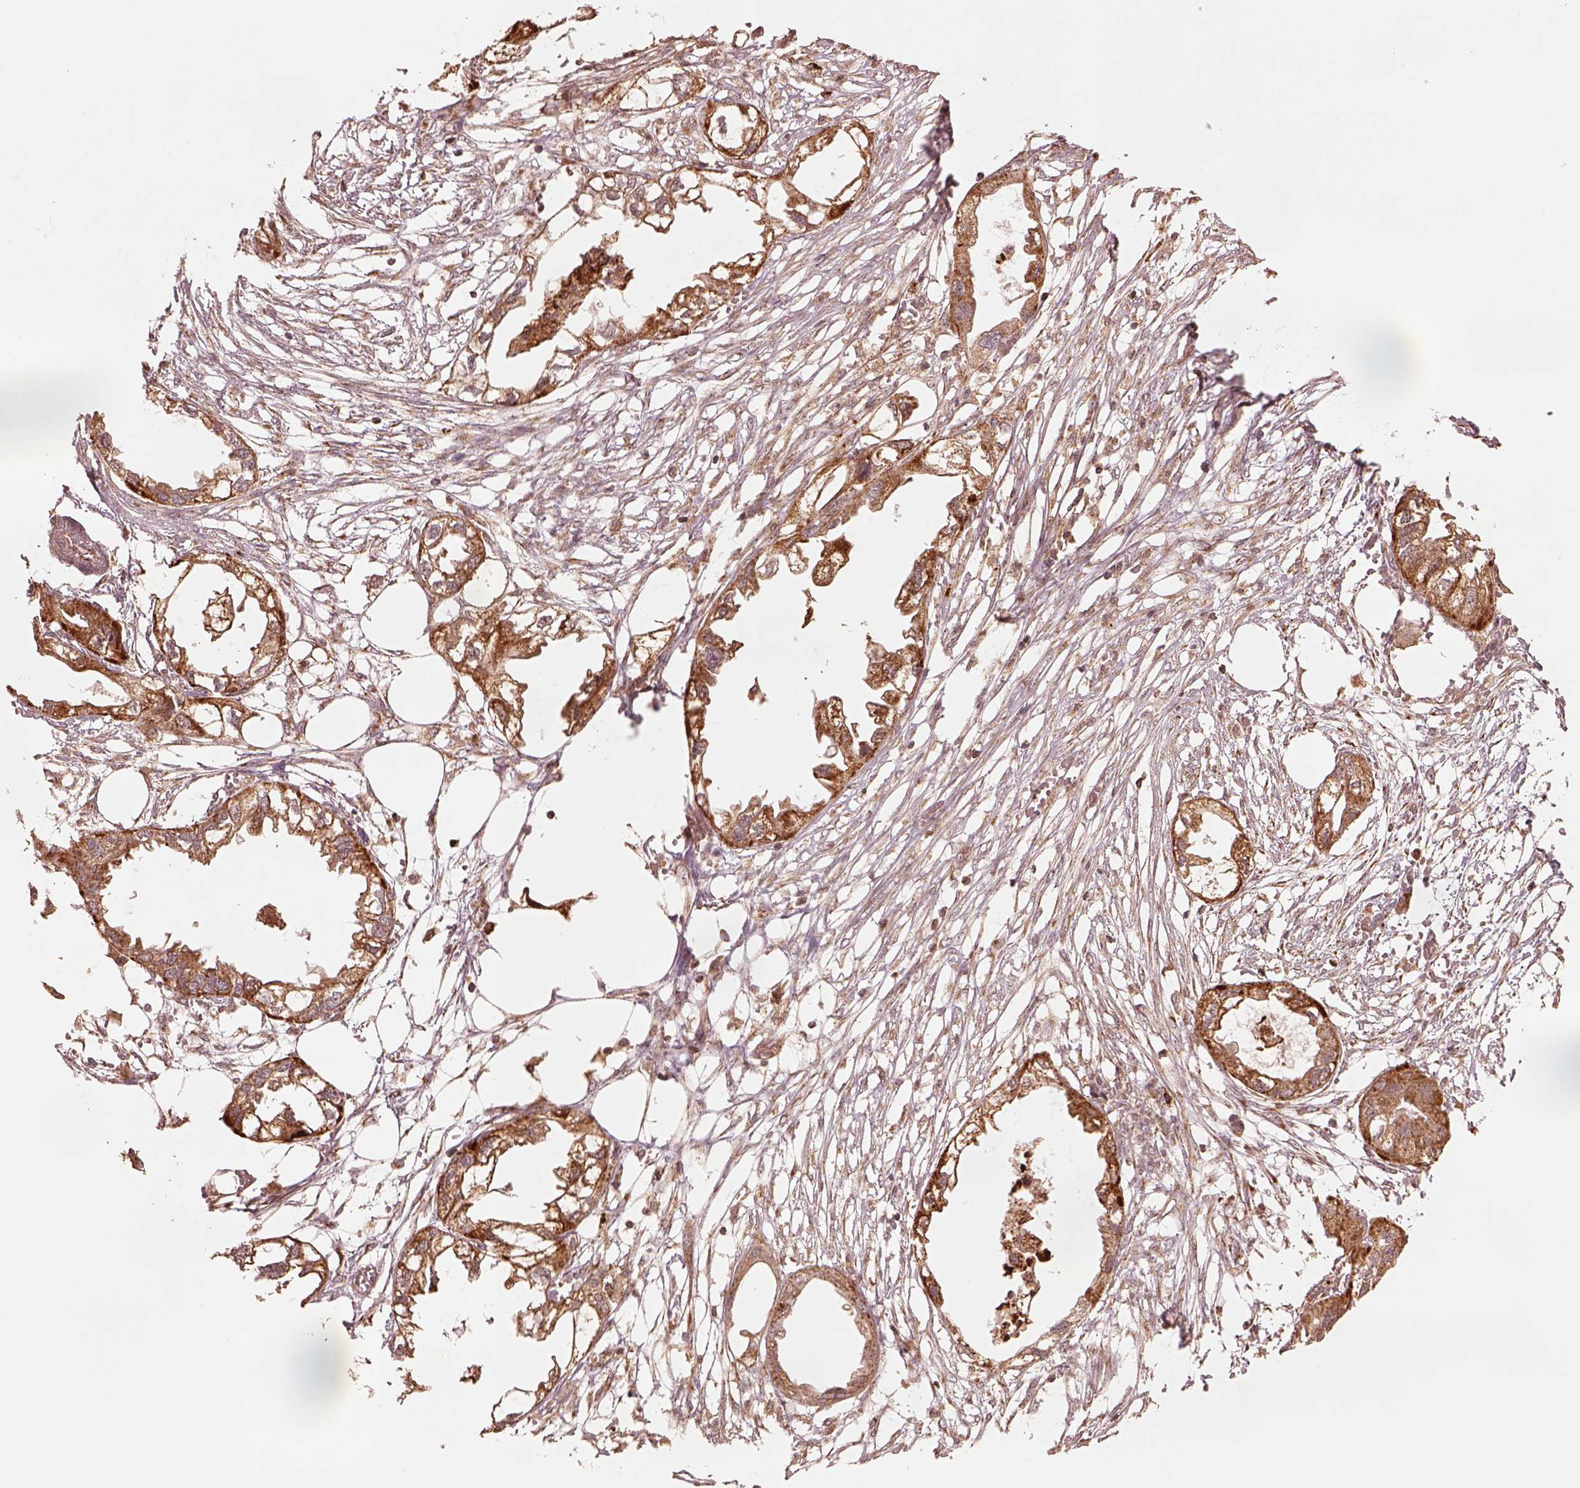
{"staining": {"intensity": "moderate", "quantity": ">75%", "location": "cytoplasmic/membranous"}, "tissue": "endometrial cancer", "cell_type": "Tumor cells", "image_type": "cancer", "snomed": [{"axis": "morphology", "description": "Adenocarcinoma, NOS"}, {"axis": "morphology", "description": "Adenocarcinoma, metastatic, NOS"}, {"axis": "topography", "description": "Adipose tissue"}, {"axis": "topography", "description": "Endometrium"}], "caption": "Protein expression analysis of endometrial adenocarcinoma reveals moderate cytoplasmic/membranous positivity in about >75% of tumor cells. The staining is performed using DAB (3,3'-diaminobenzidine) brown chromogen to label protein expression. The nuclei are counter-stained blue using hematoxylin.", "gene": "SEL1L3", "patient": {"sex": "female", "age": 67}}